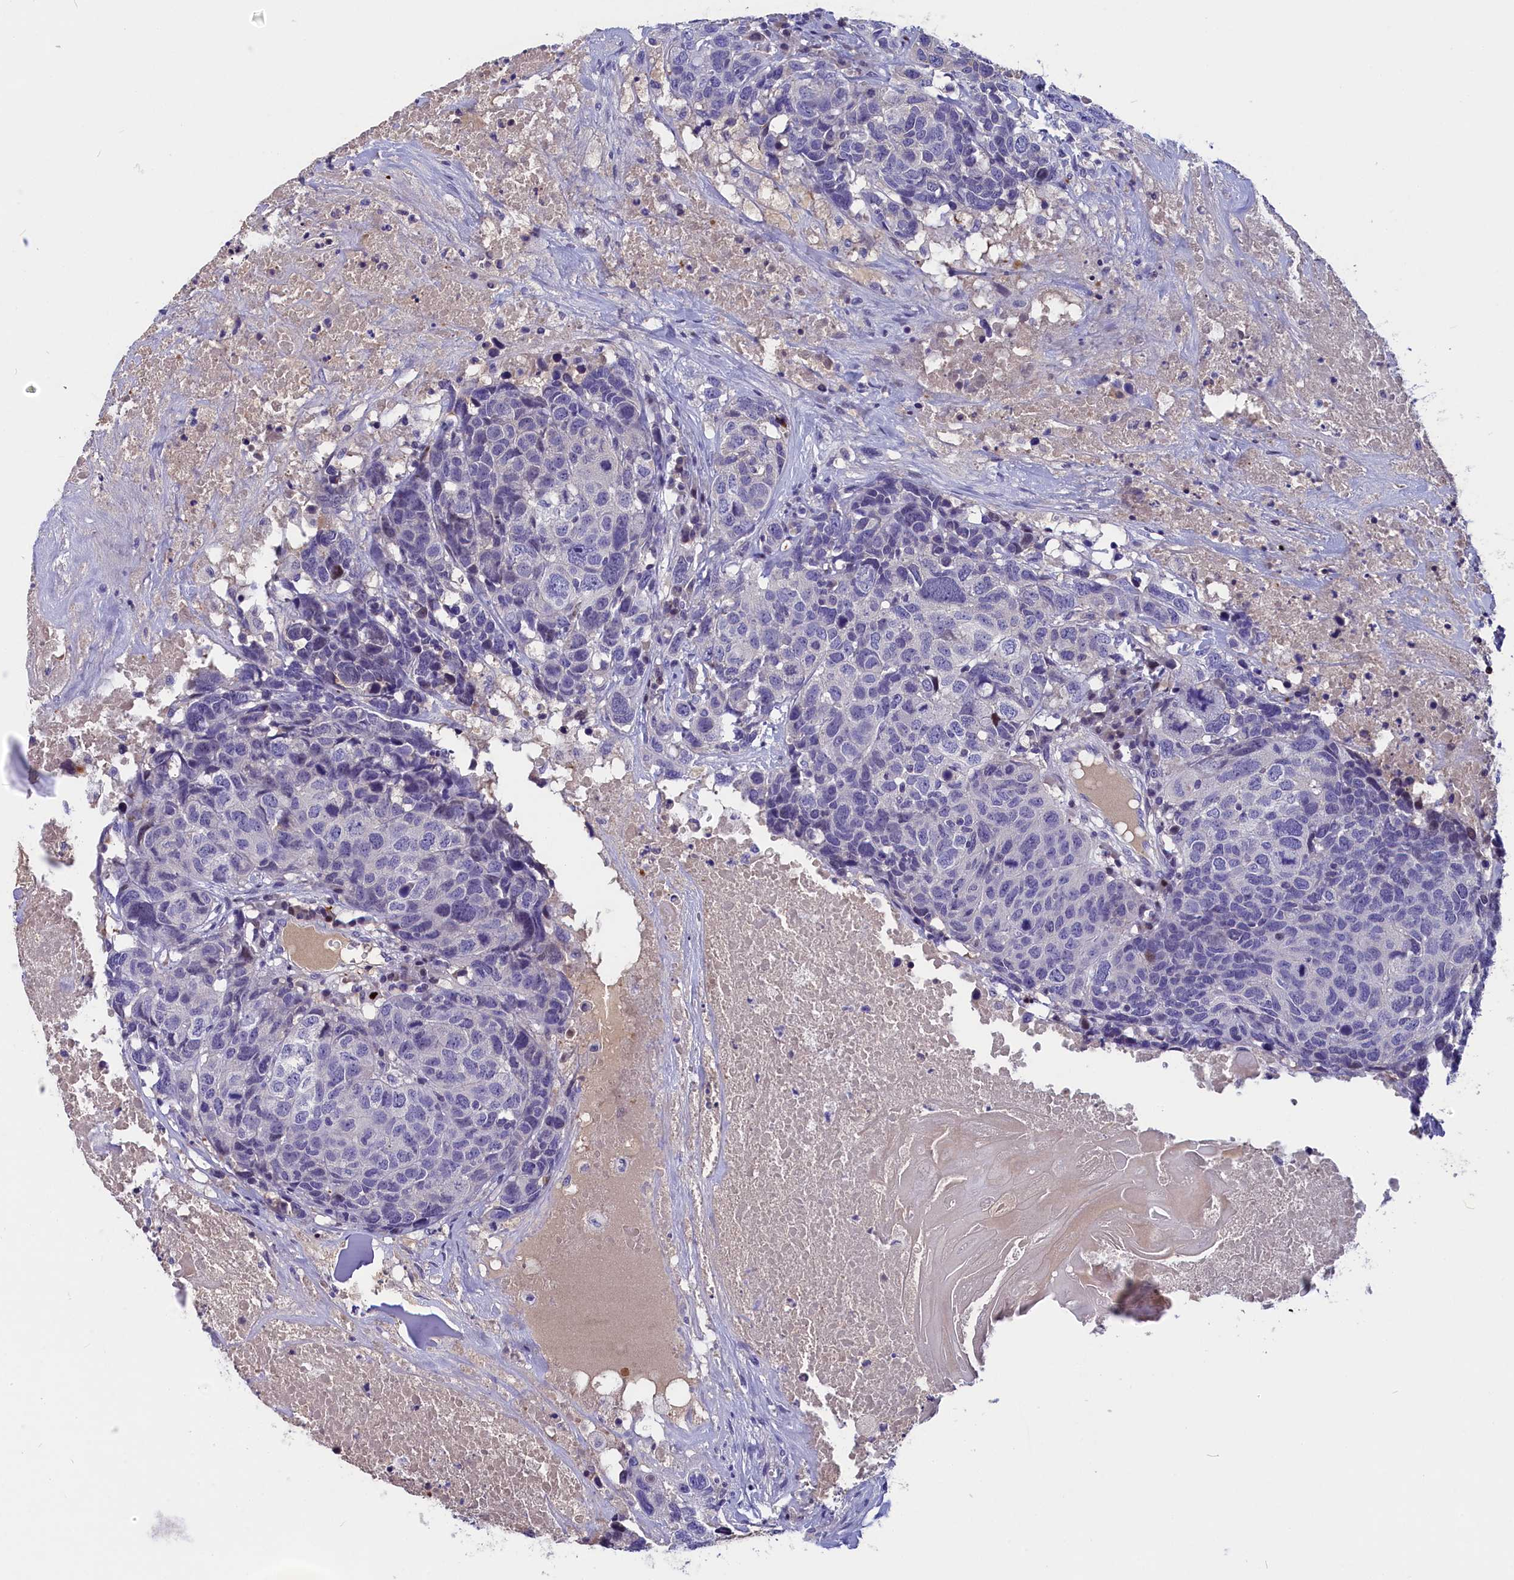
{"staining": {"intensity": "negative", "quantity": "none", "location": "none"}, "tissue": "head and neck cancer", "cell_type": "Tumor cells", "image_type": "cancer", "snomed": [{"axis": "morphology", "description": "Squamous cell carcinoma, NOS"}, {"axis": "topography", "description": "Head-Neck"}], "caption": "A micrograph of human head and neck cancer is negative for staining in tumor cells.", "gene": "NKPD1", "patient": {"sex": "male", "age": 66}}